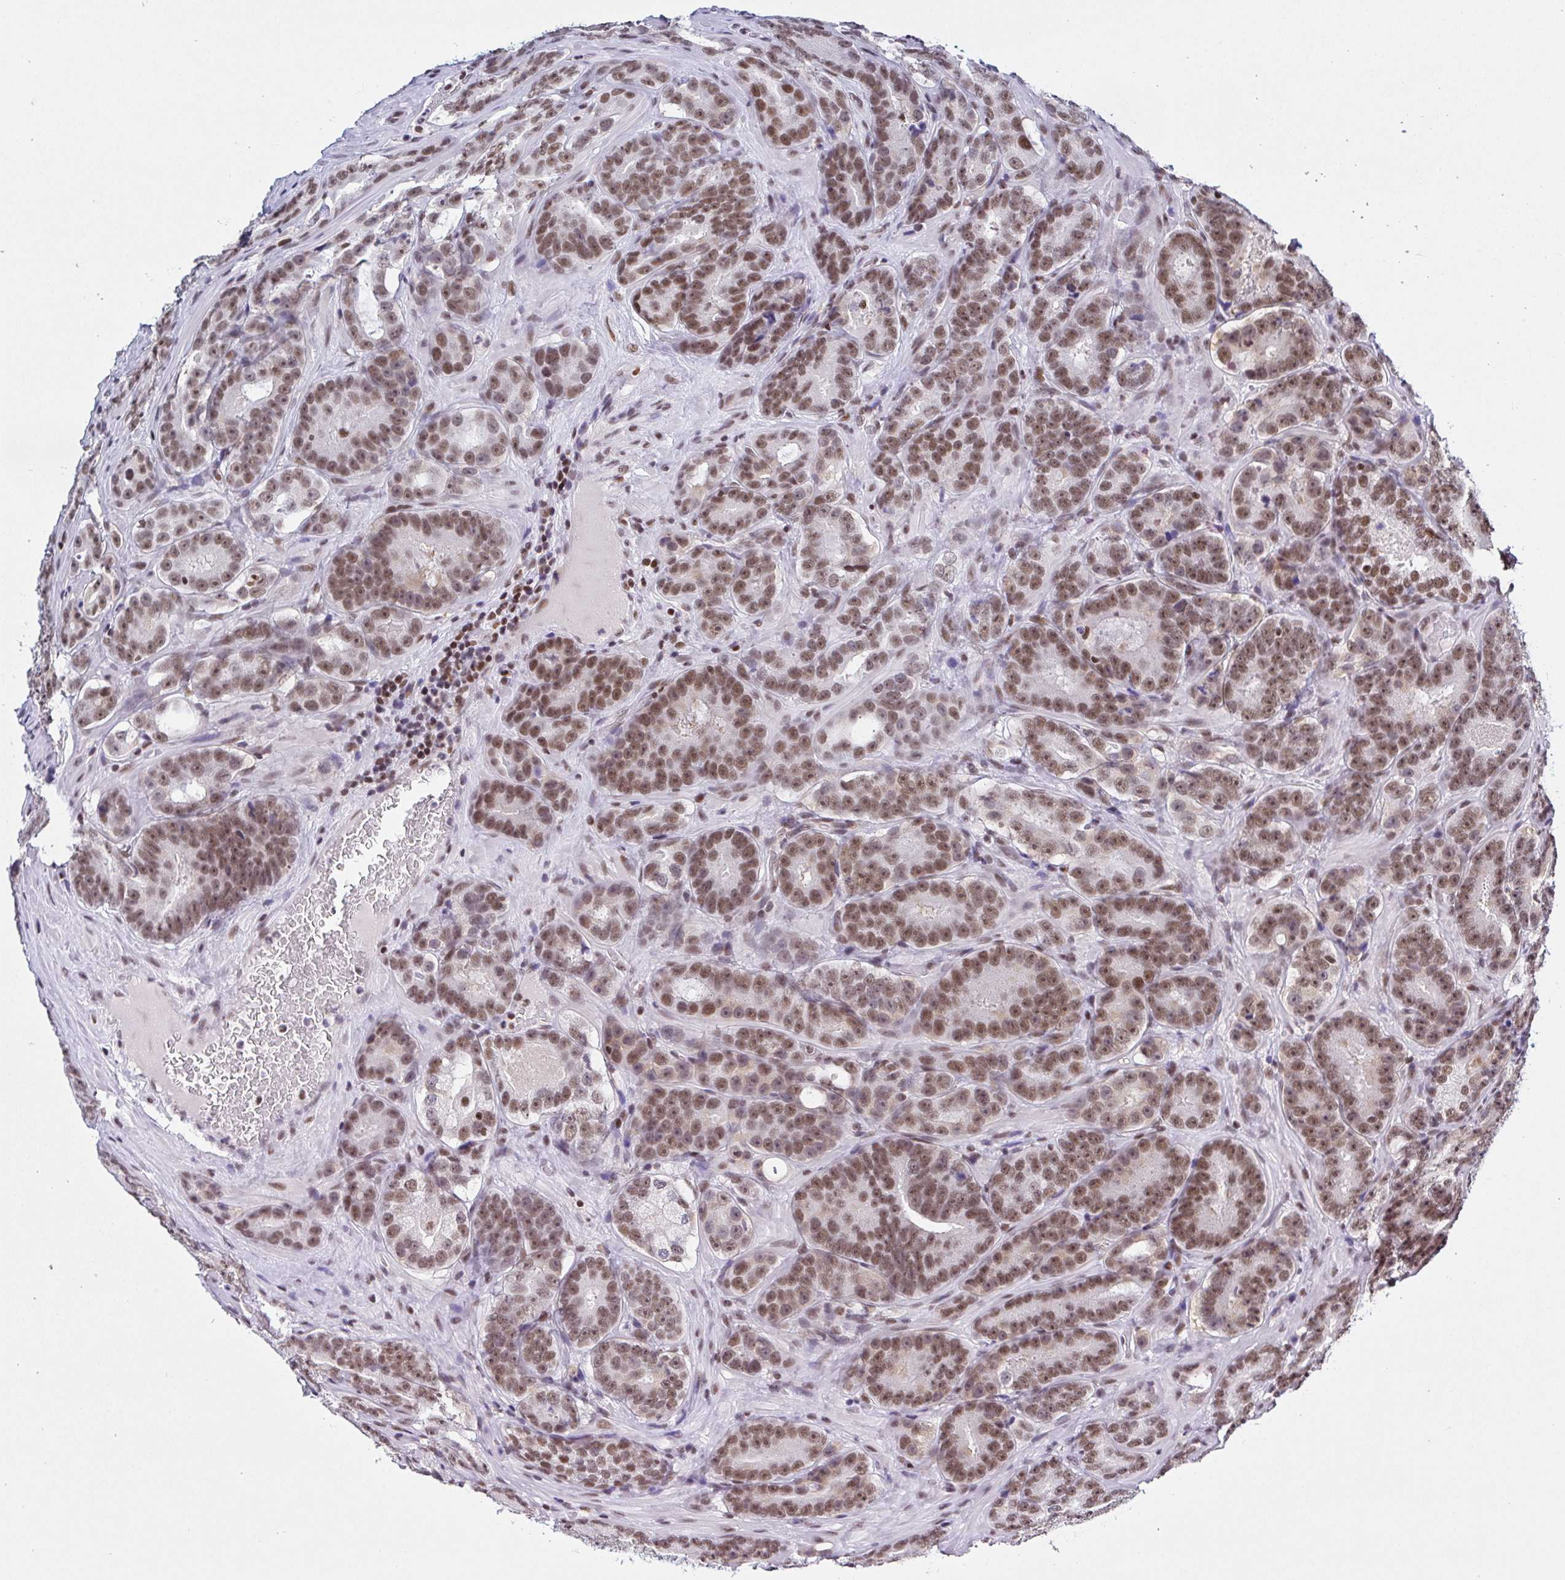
{"staining": {"intensity": "moderate", "quantity": ">75%", "location": "nuclear"}, "tissue": "prostate cancer", "cell_type": "Tumor cells", "image_type": "cancer", "snomed": [{"axis": "morphology", "description": "Adenocarcinoma, Low grade"}, {"axis": "topography", "description": "Prostate"}], "caption": "Tumor cells exhibit moderate nuclear staining in about >75% of cells in prostate cancer (low-grade adenocarcinoma). The staining was performed using DAB, with brown indicating positive protein expression. Nuclei are stained blue with hematoxylin.", "gene": "DR1", "patient": {"sex": "male", "age": 62}}